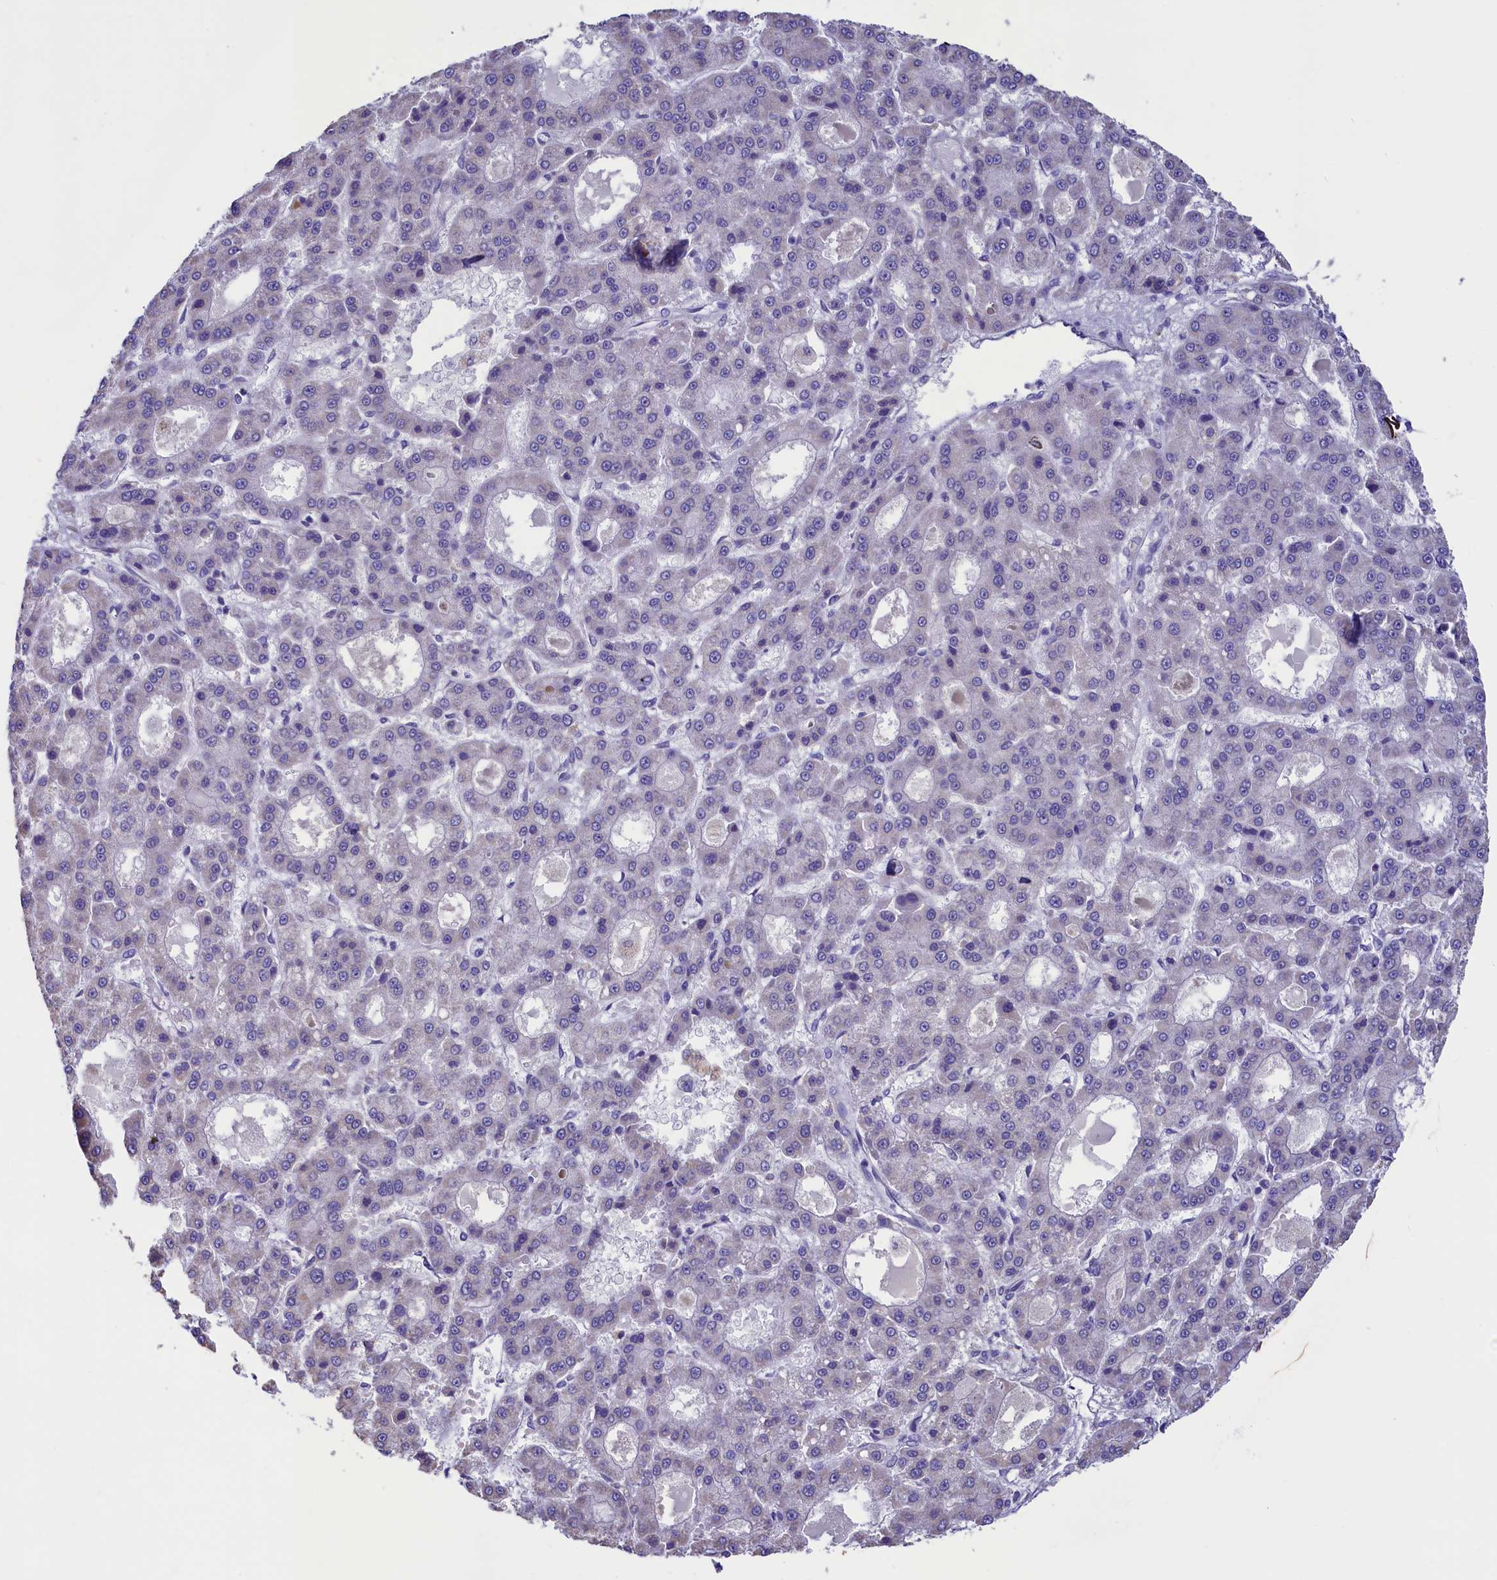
{"staining": {"intensity": "negative", "quantity": "none", "location": "none"}, "tissue": "liver cancer", "cell_type": "Tumor cells", "image_type": "cancer", "snomed": [{"axis": "morphology", "description": "Carcinoma, Hepatocellular, NOS"}, {"axis": "topography", "description": "Liver"}], "caption": "IHC micrograph of human liver cancer stained for a protein (brown), which shows no staining in tumor cells. (Stains: DAB immunohistochemistry with hematoxylin counter stain, Microscopy: brightfield microscopy at high magnification).", "gene": "IDH3A", "patient": {"sex": "male", "age": 70}}